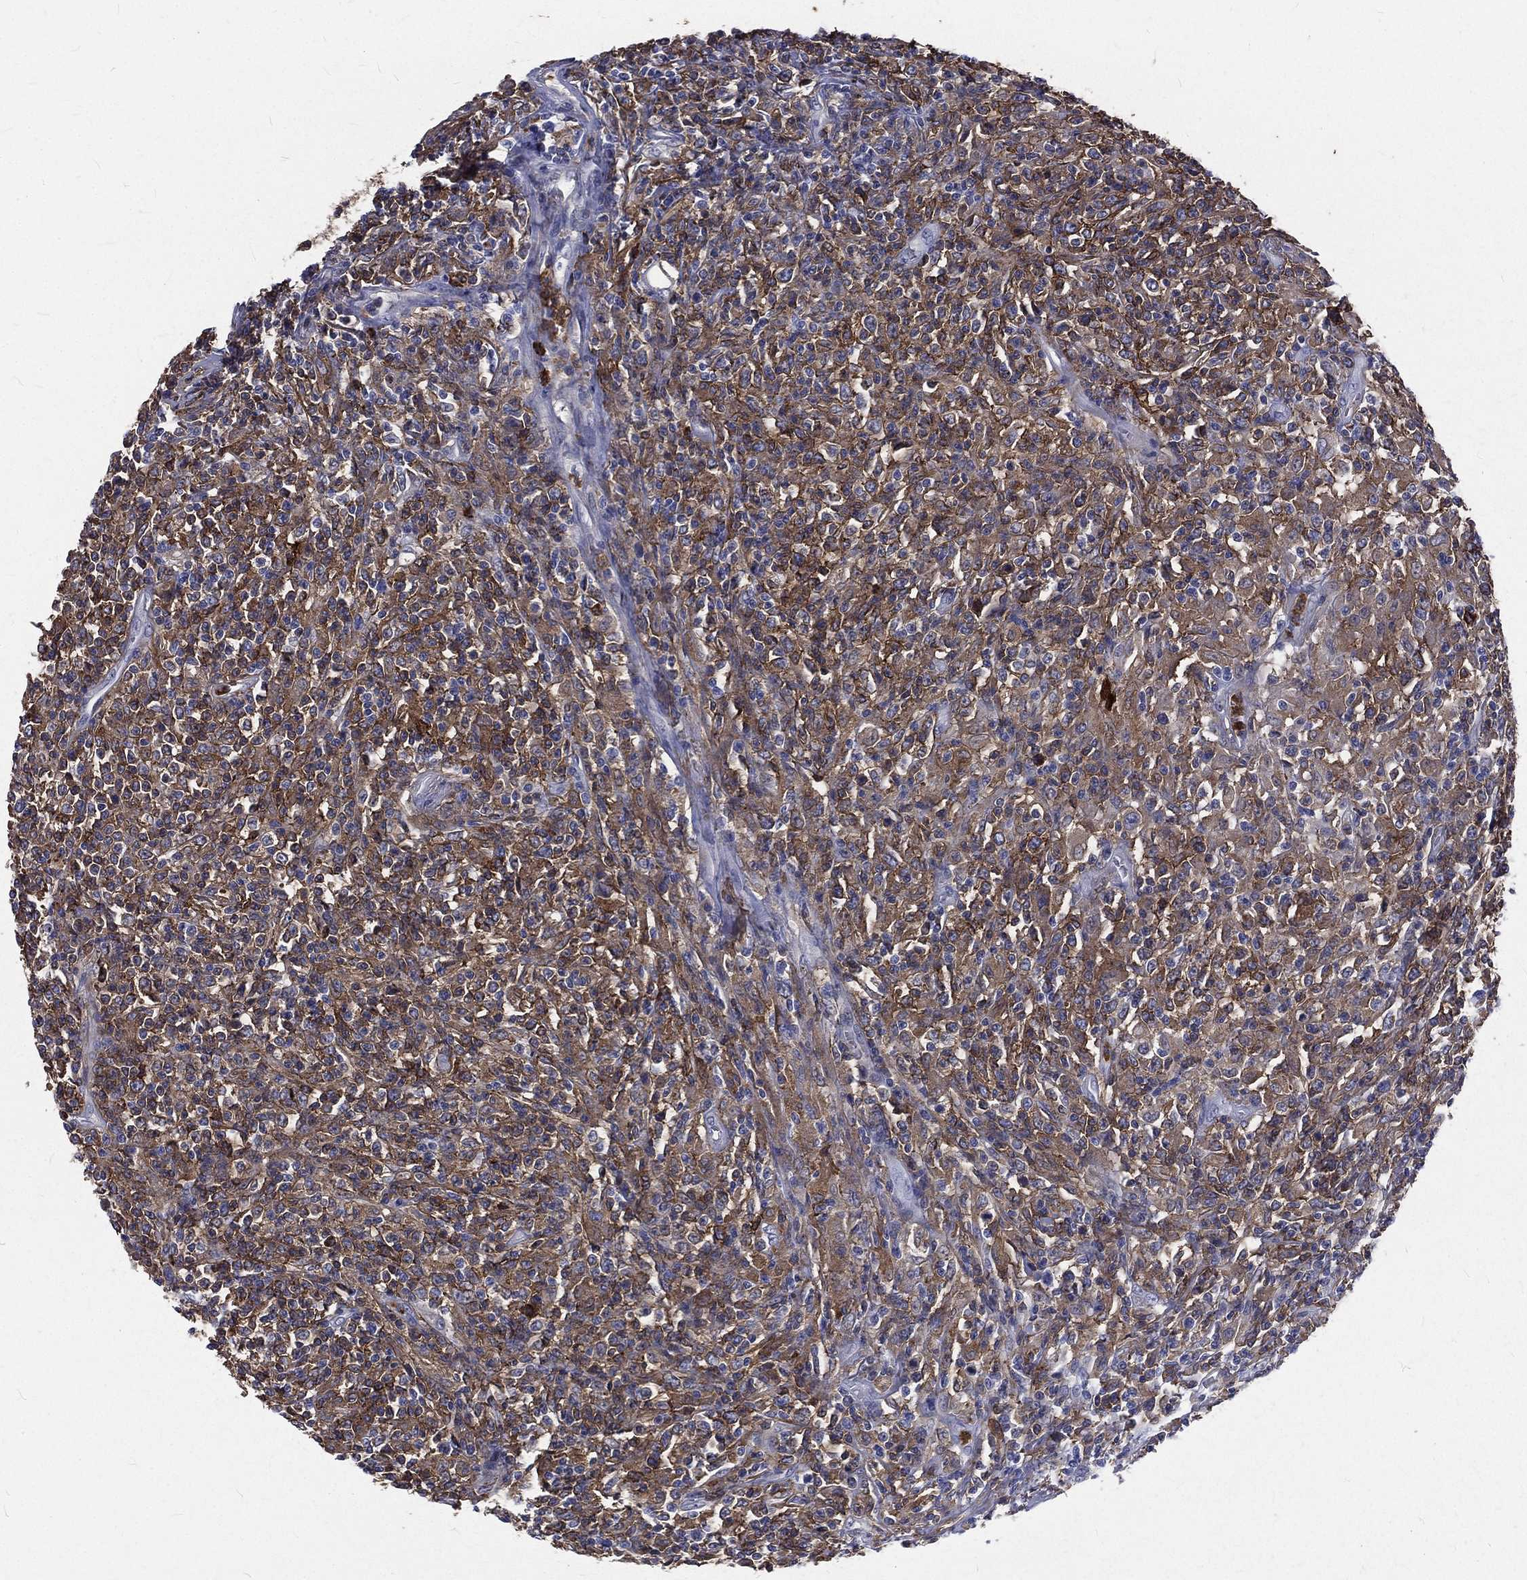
{"staining": {"intensity": "moderate", "quantity": "25%-75%", "location": "cytoplasmic/membranous"}, "tissue": "lymphoma", "cell_type": "Tumor cells", "image_type": "cancer", "snomed": [{"axis": "morphology", "description": "Malignant lymphoma, non-Hodgkin's type, High grade"}, {"axis": "topography", "description": "Lung"}], "caption": "High-grade malignant lymphoma, non-Hodgkin's type stained for a protein (brown) displays moderate cytoplasmic/membranous positive positivity in approximately 25%-75% of tumor cells.", "gene": "BASP1", "patient": {"sex": "male", "age": 79}}